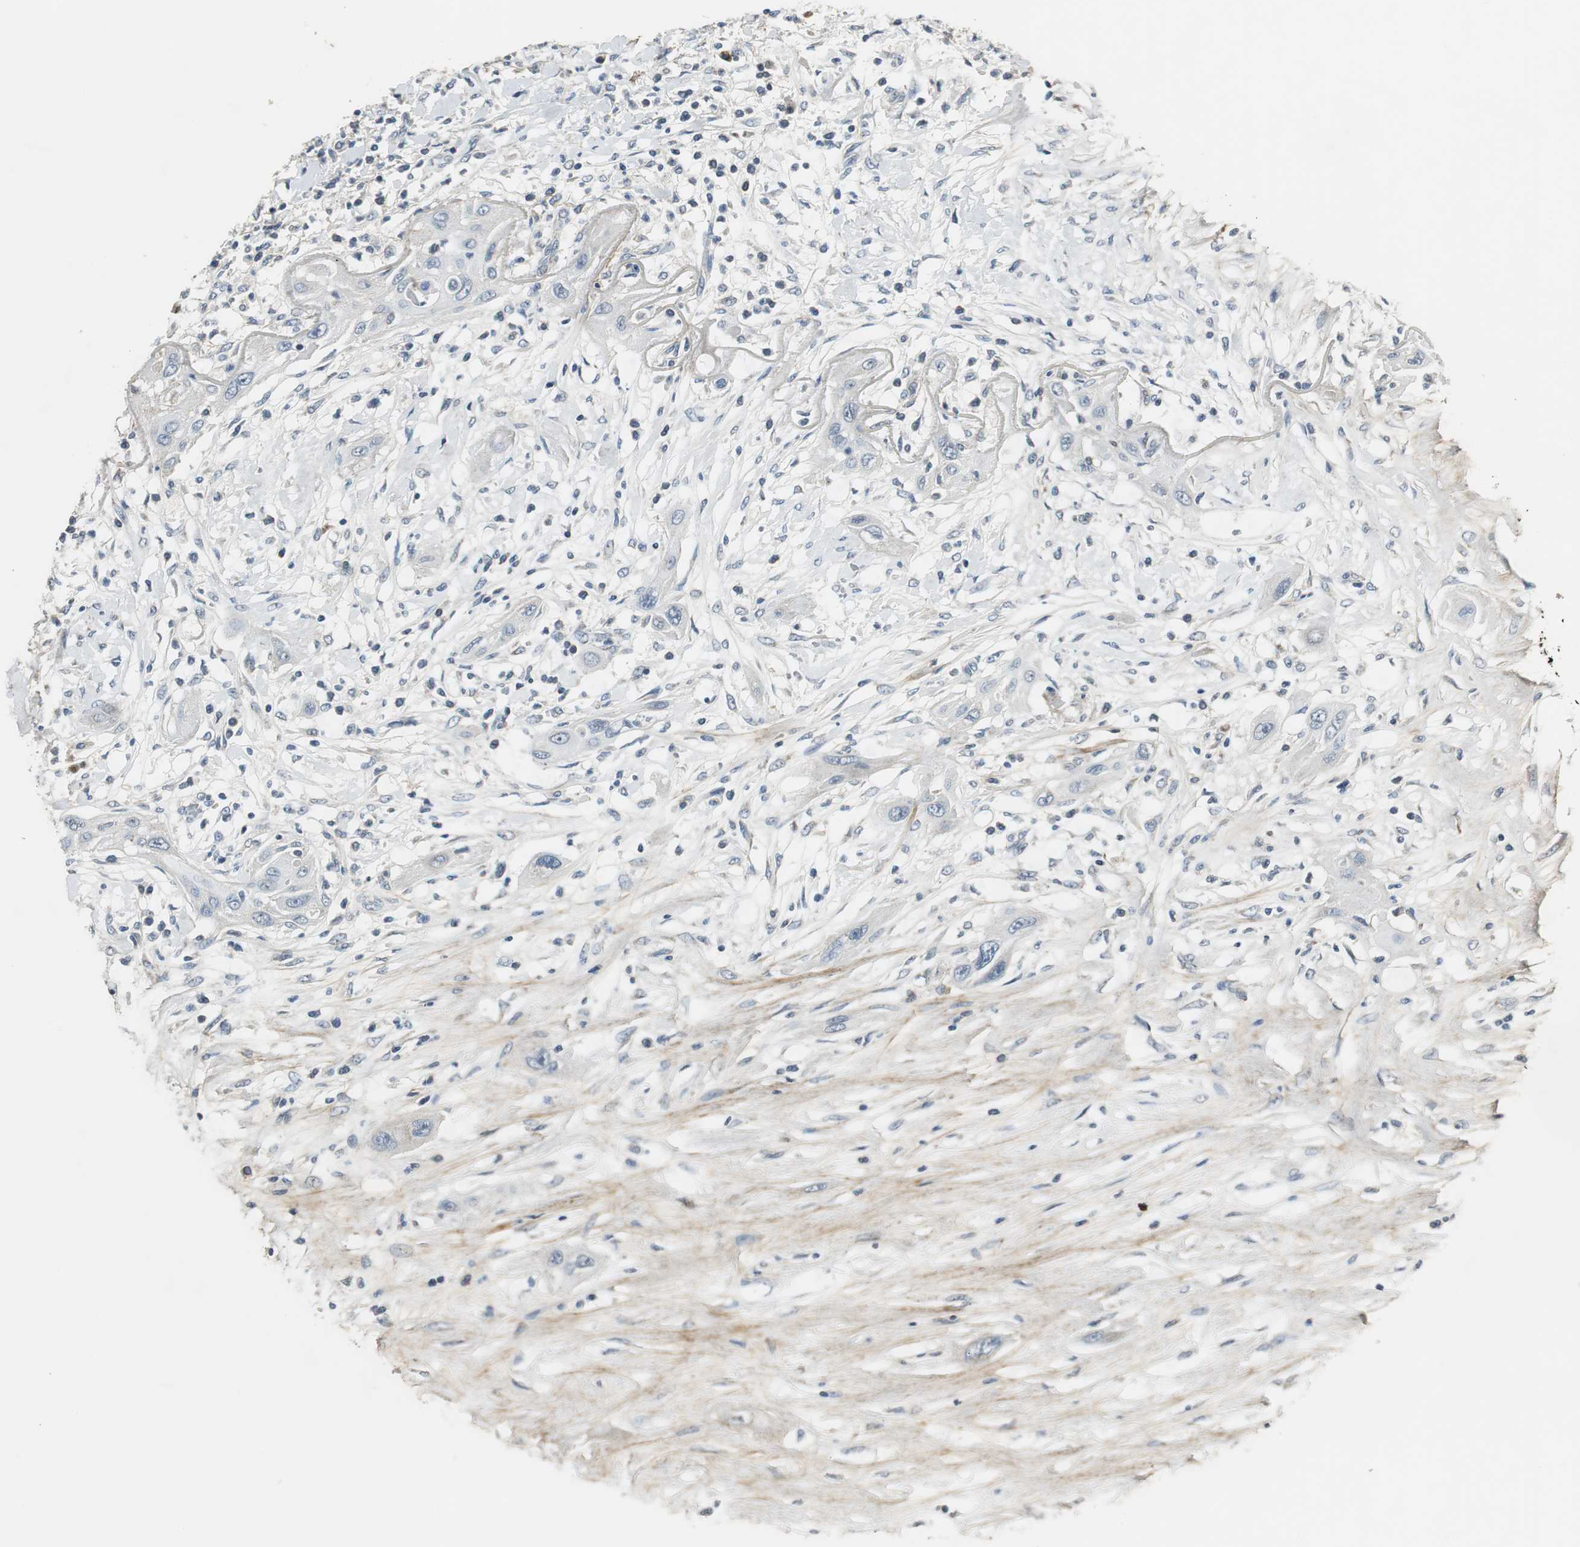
{"staining": {"intensity": "negative", "quantity": "none", "location": "none"}, "tissue": "lung cancer", "cell_type": "Tumor cells", "image_type": "cancer", "snomed": [{"axis": "morphology", "description": "Squamous cell carcinoma, NOS"}, {"axis": "topography", "description": "Lung"}], "caption": "The immunohistochemistry image has no significant staining in tumor cells of lung cancer (squamous cell carcinoma) tissue.", "gene": "MSTO1", "patient": {"sex": "female", "age": 47}}